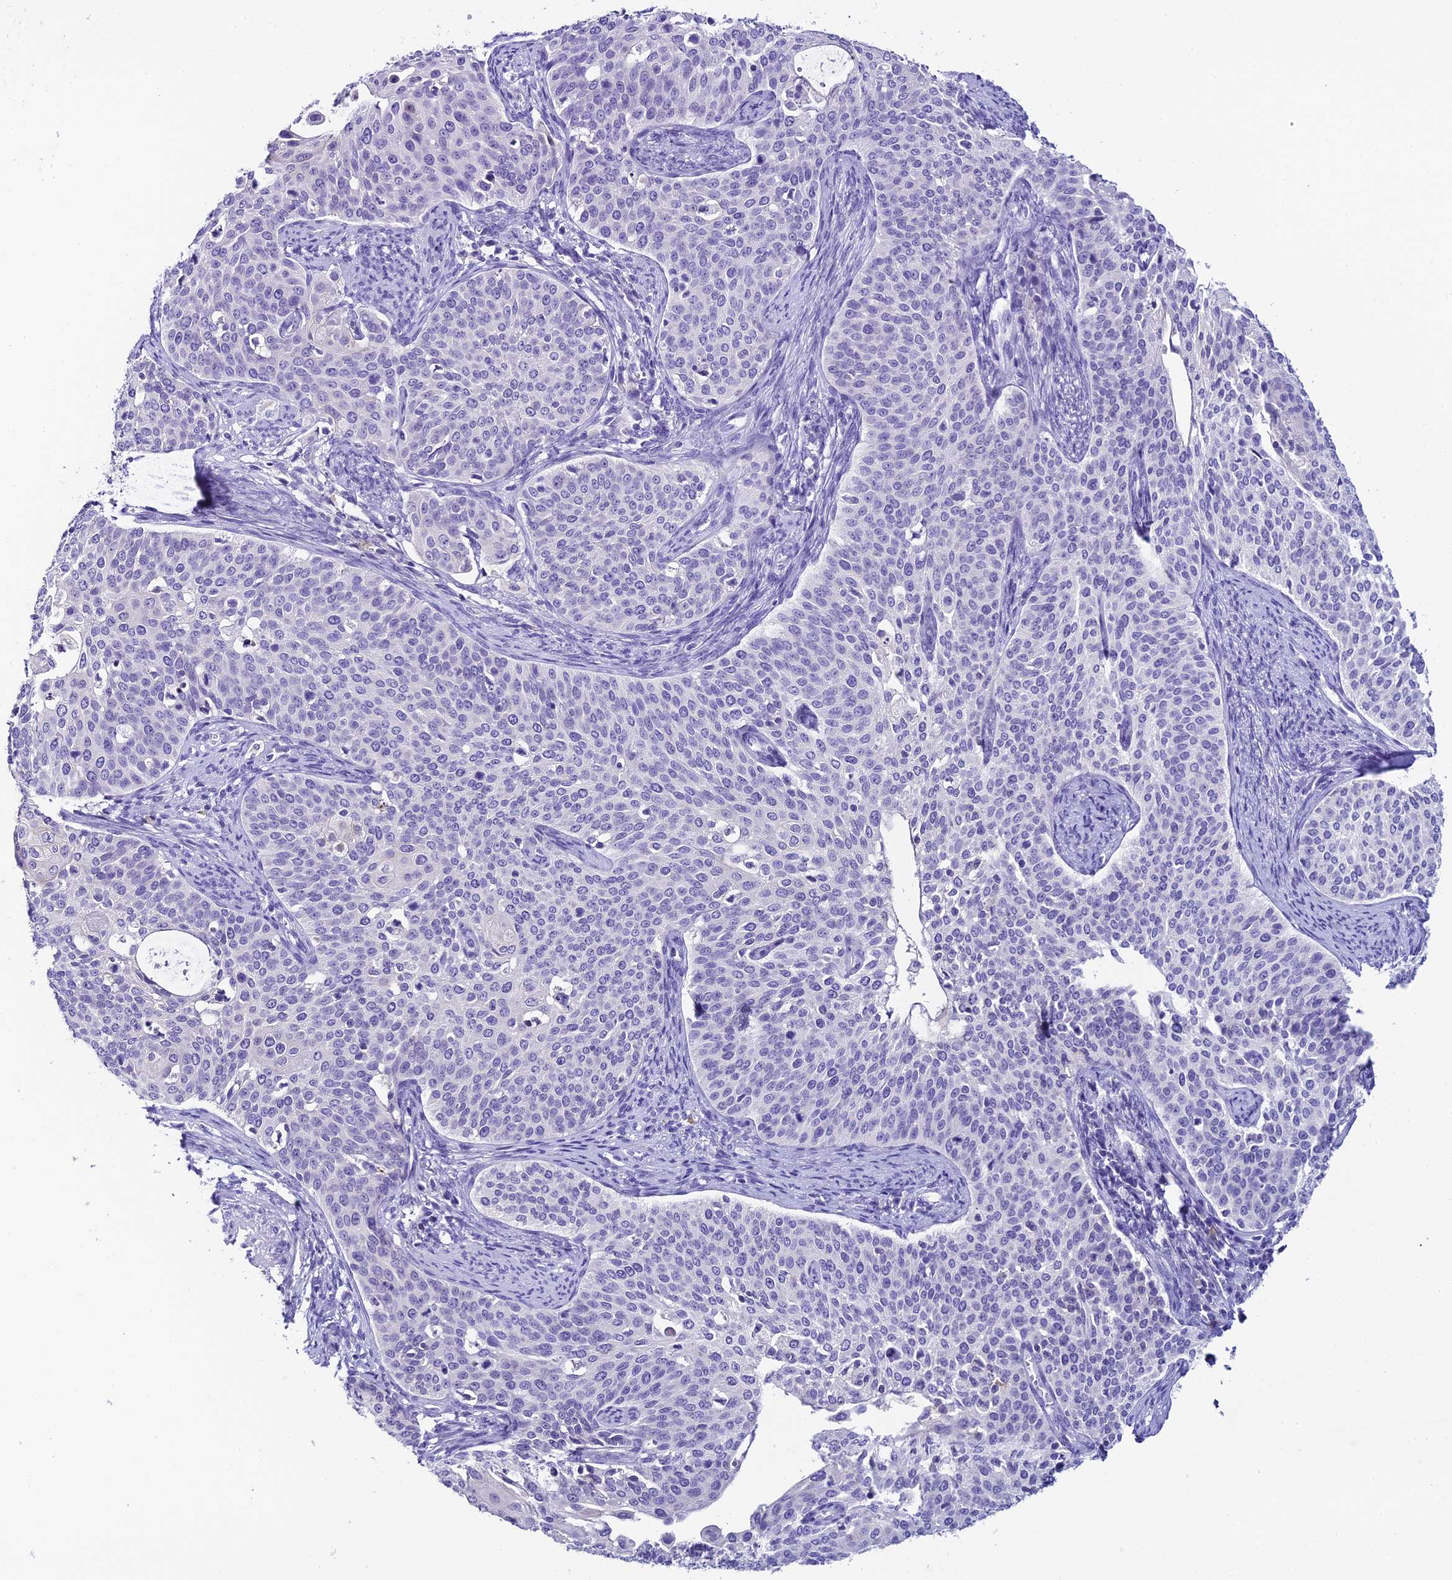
{"staining": {"intensity": "negative", "quantity": "none", "location": "none"}, "tissue": "cervical cancer", "cell_type": "Tumor cells", "image_type": "cancer", "snomed": [{"axis": "morphology", "description": "Squamous cell carcinoma, NOS"}, {"axis": "topography", "description": "Cervix"}], "caption": "Cervical squamous cell carcinoma stained for a protein using immunohistochemistry (IHC) displays no staining tumor cells.", "gene": "C12orf29", "patient": {"sex": "female", "age": 44}}